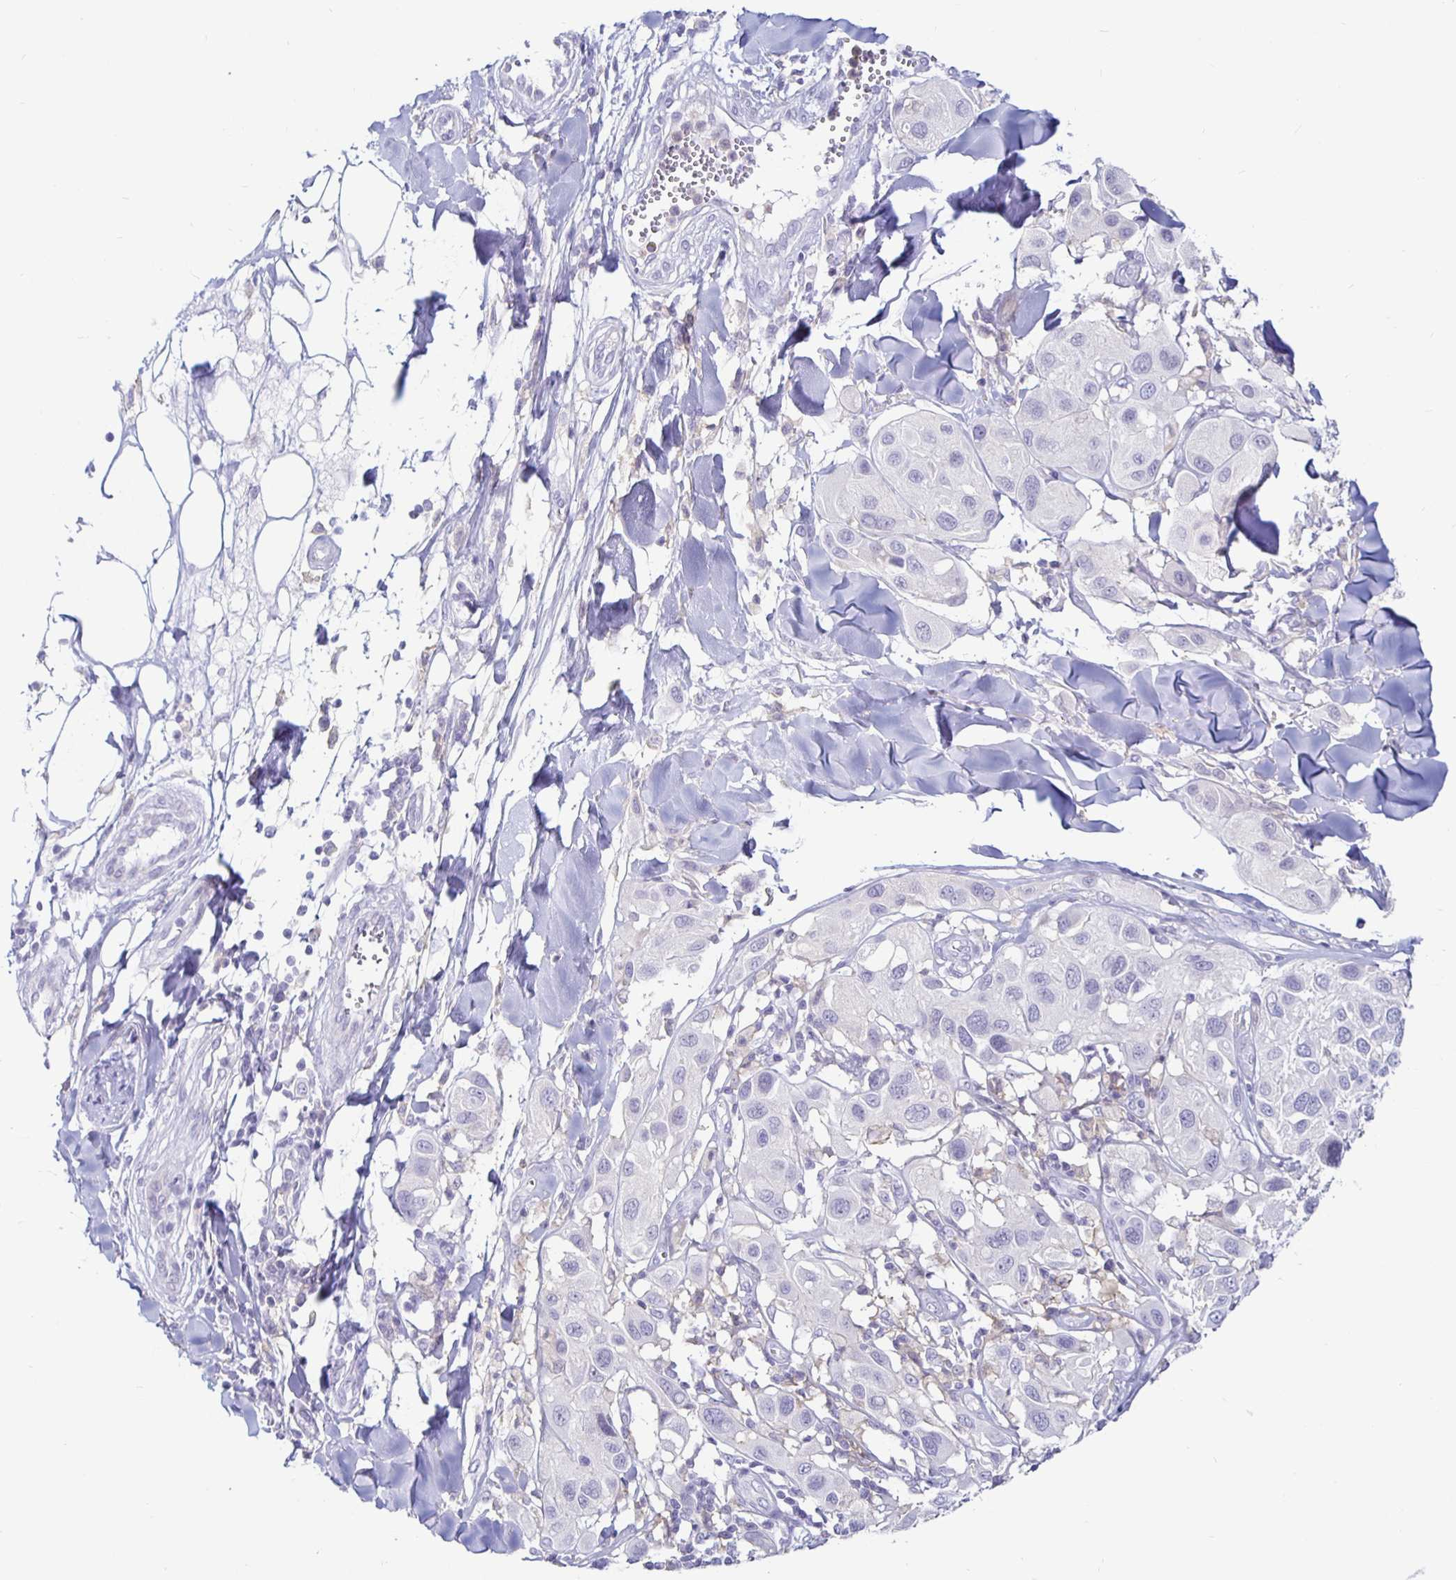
{"staining": {"intensity": "negative", "quantity": "none", "location": "none"}, "tissue": "melanoma", "cell_type": "Tumor cells", "image_type": "cancer", "snomed": [{"axis": "morphology", "description": "Malignant melanoma, Metastatic site"}, {"axis": "topography", "description": "Skin"}], "caption": "Tumor cells are negative for brown protein staining in malignant melanoma (metastatic site).", "gene": "SIRPA", "patient": {"sex": "male", "age": 41}}